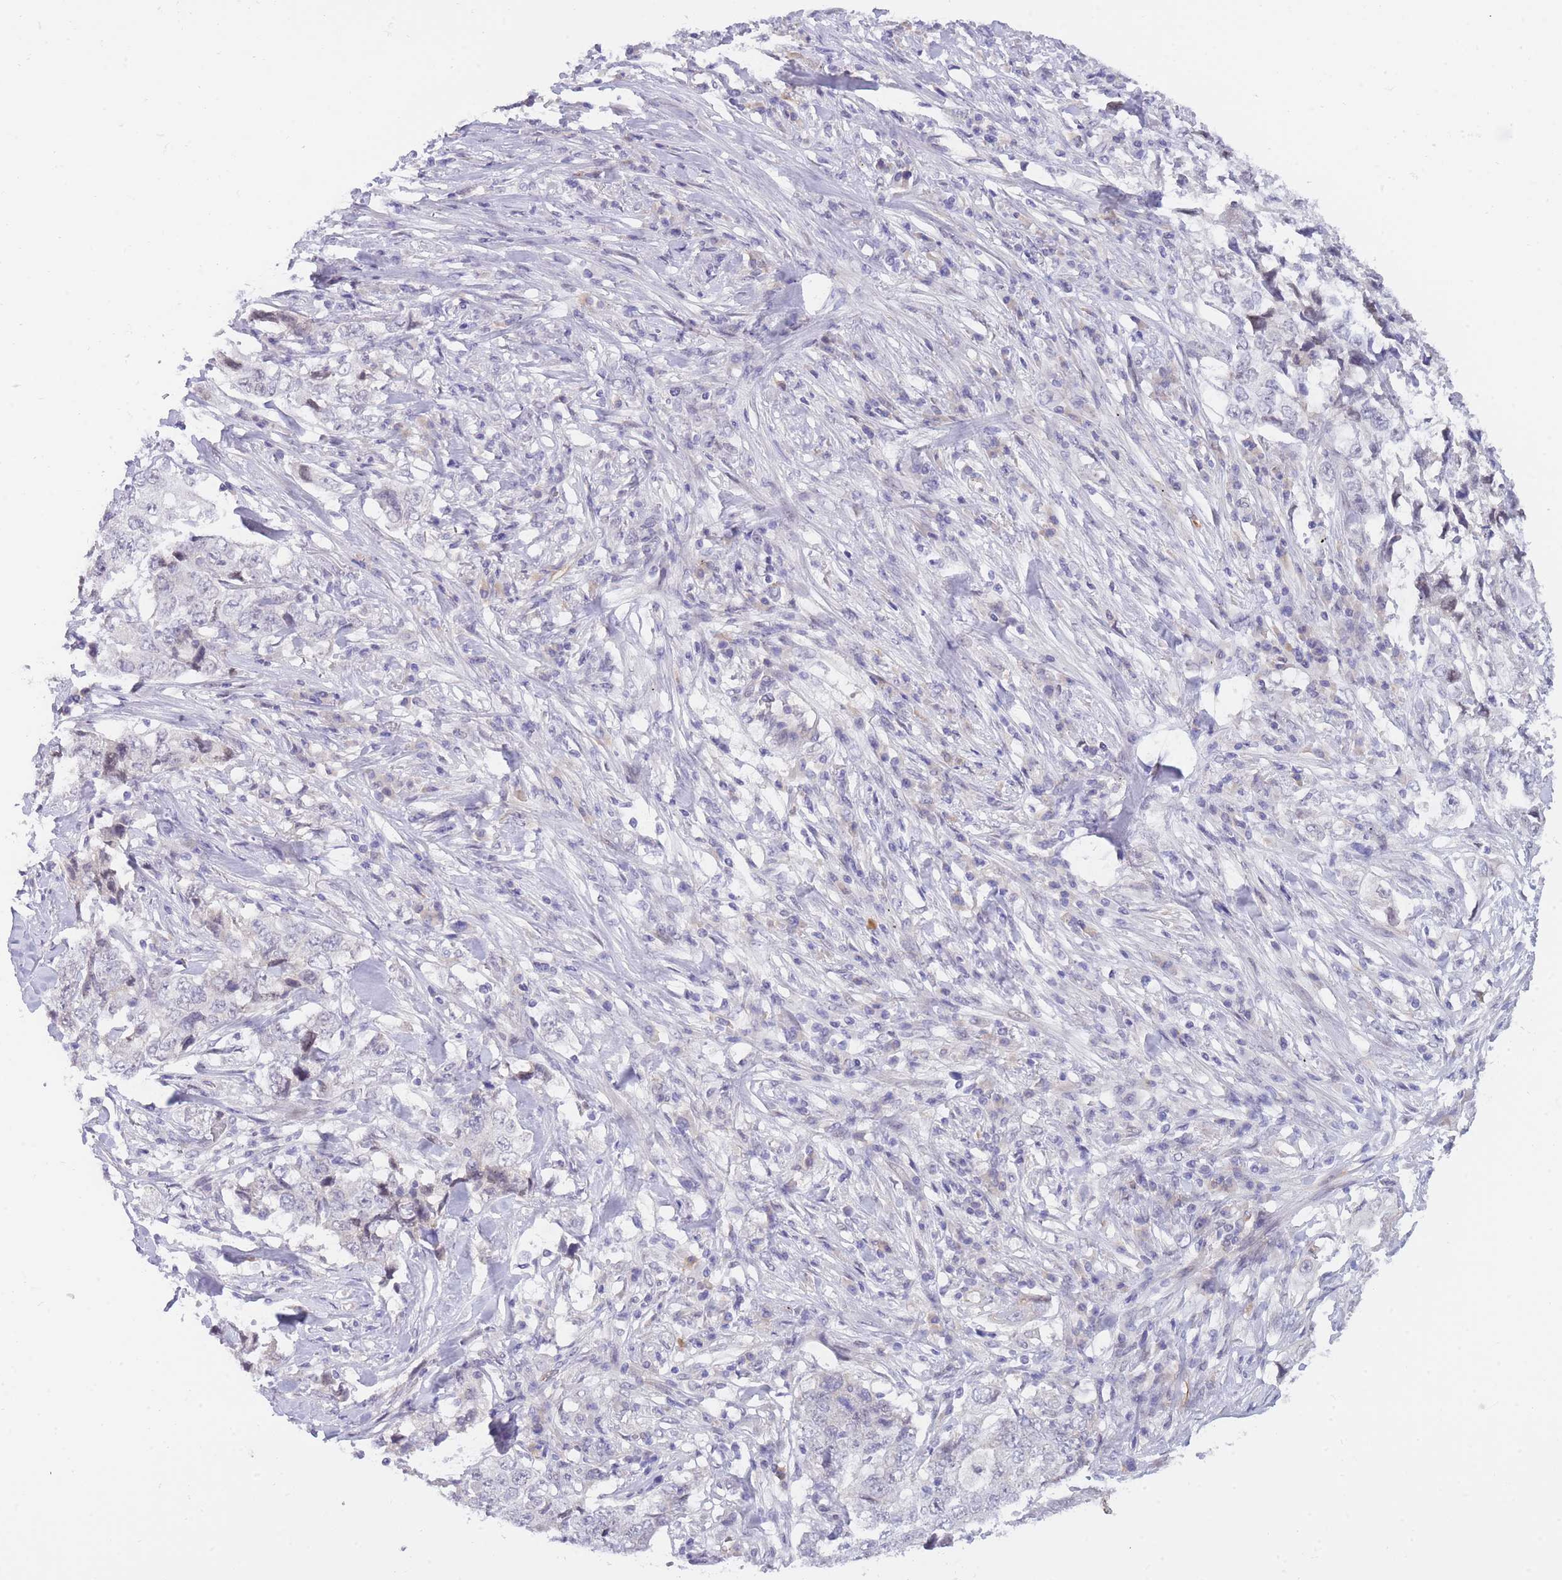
{"staining": {"intensity": "negative", "quantity": "none", "location": "none"}, "tissue": "lung cancer", "cell_type": "Tumor cells", "image_type": "cancer", "snomed": [{"axis": "morphology", "description": "Adenocarcinoma, NOS"}, {"axis": "topography", "description": "Lung"}], "caption": "High power microscopy image of an IHC image of adenocarcinoma (lung), revealing no significant positivity in tumor cells.", "gene": "PRR23B", "patient": {"sex": "female", "age": 51}}